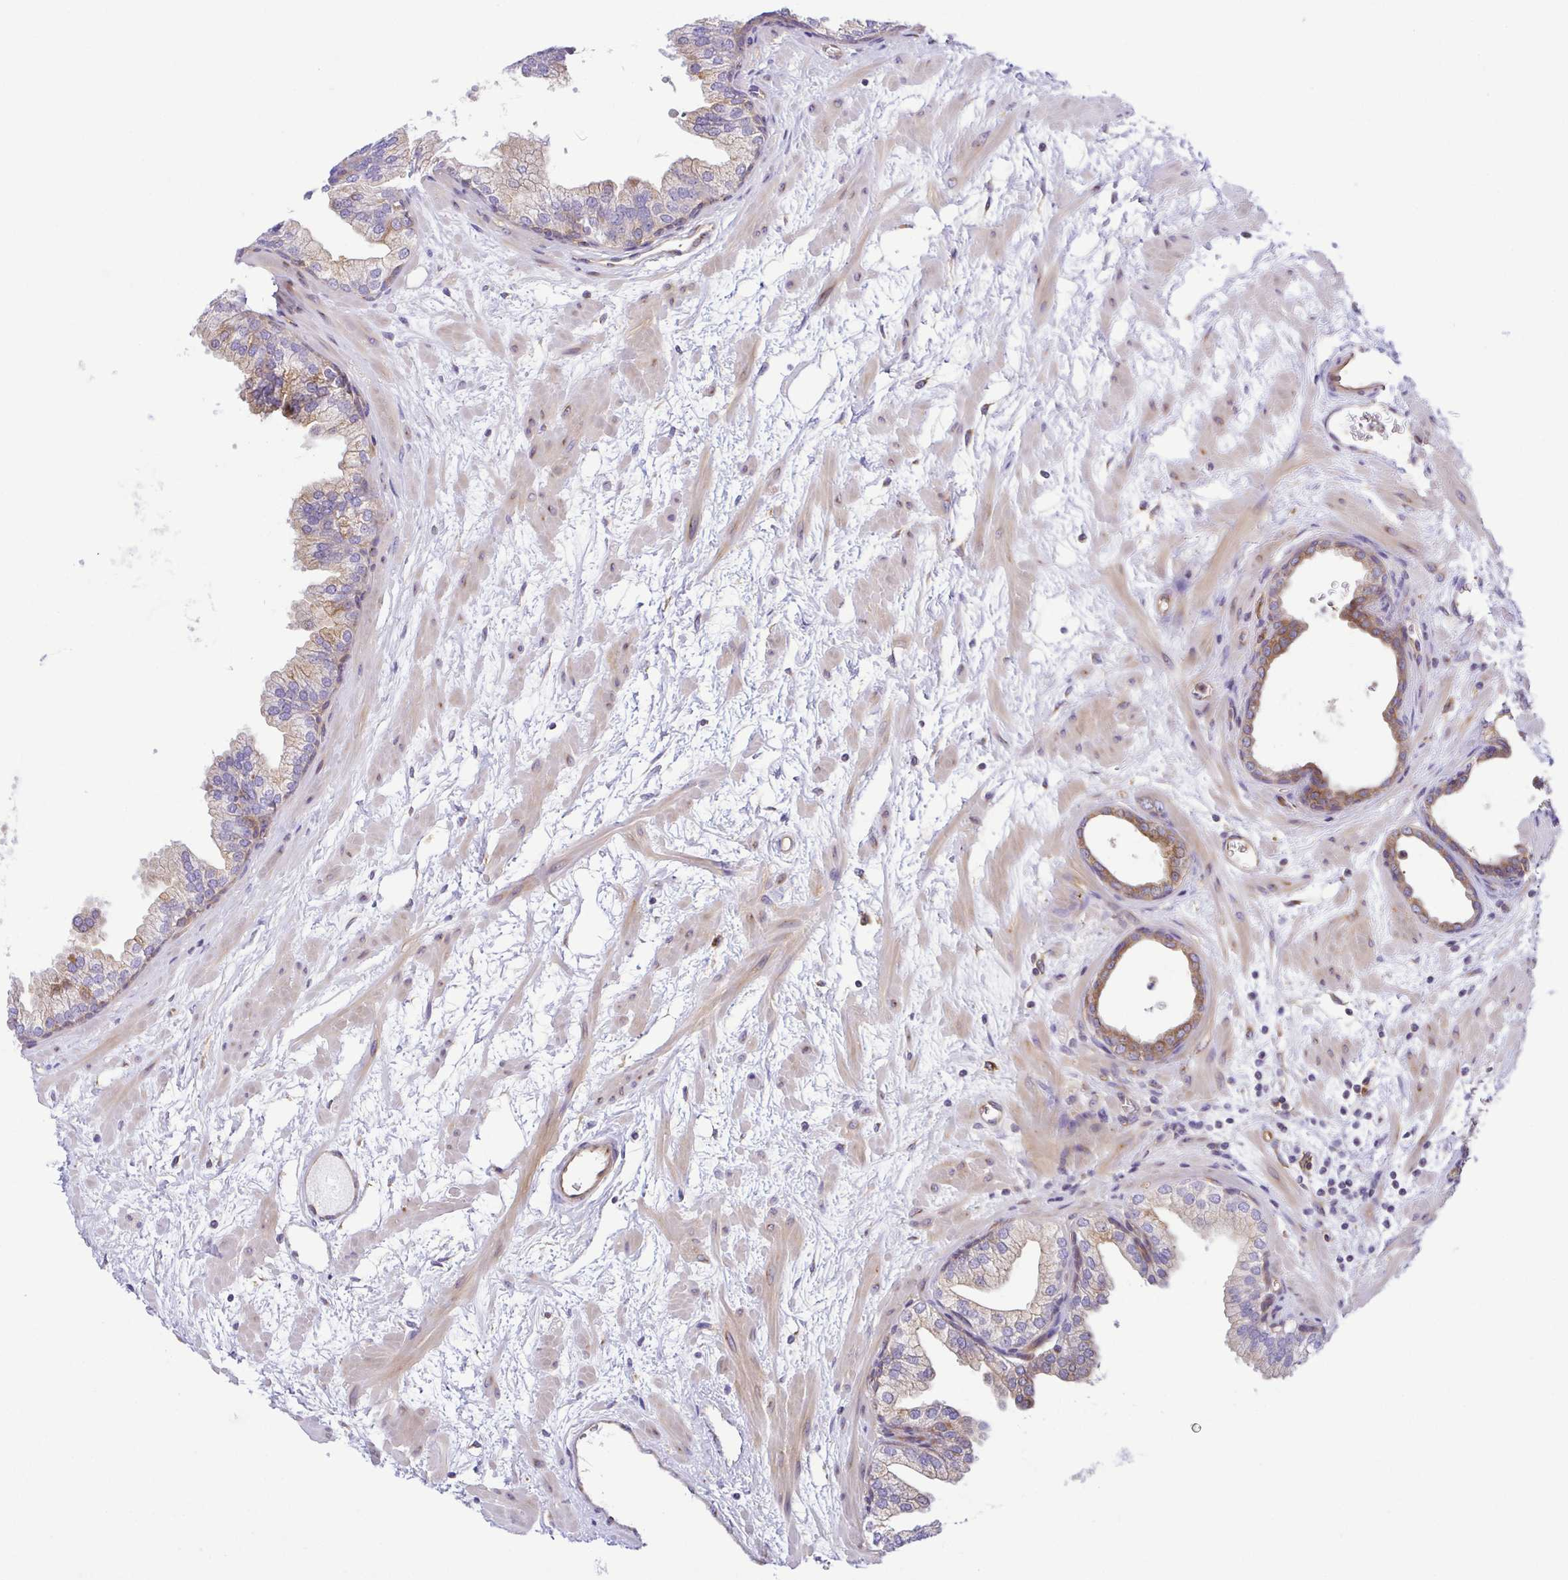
{"staining": {"intensity": "weak", "quantity": "25%-75%", "location": "cytoplasmic/membranous"}, "tissue": "prostate", "cell_type": "Glandular cells", "image_type": "normal", "snomed": [{"axis": "morphology", "description": "Normal tissue, NOS"}, {"axis": "topography", "description": "Prostate"}], "caption": "Weak cytoplasmic/membranous expression for a protein is appreciated in about 25%-75% of glandular cells of unremarkable prostate using immunohistochemistry.", "gene": "KIF5B", "patient": {"sex": "male", "age": 37}}